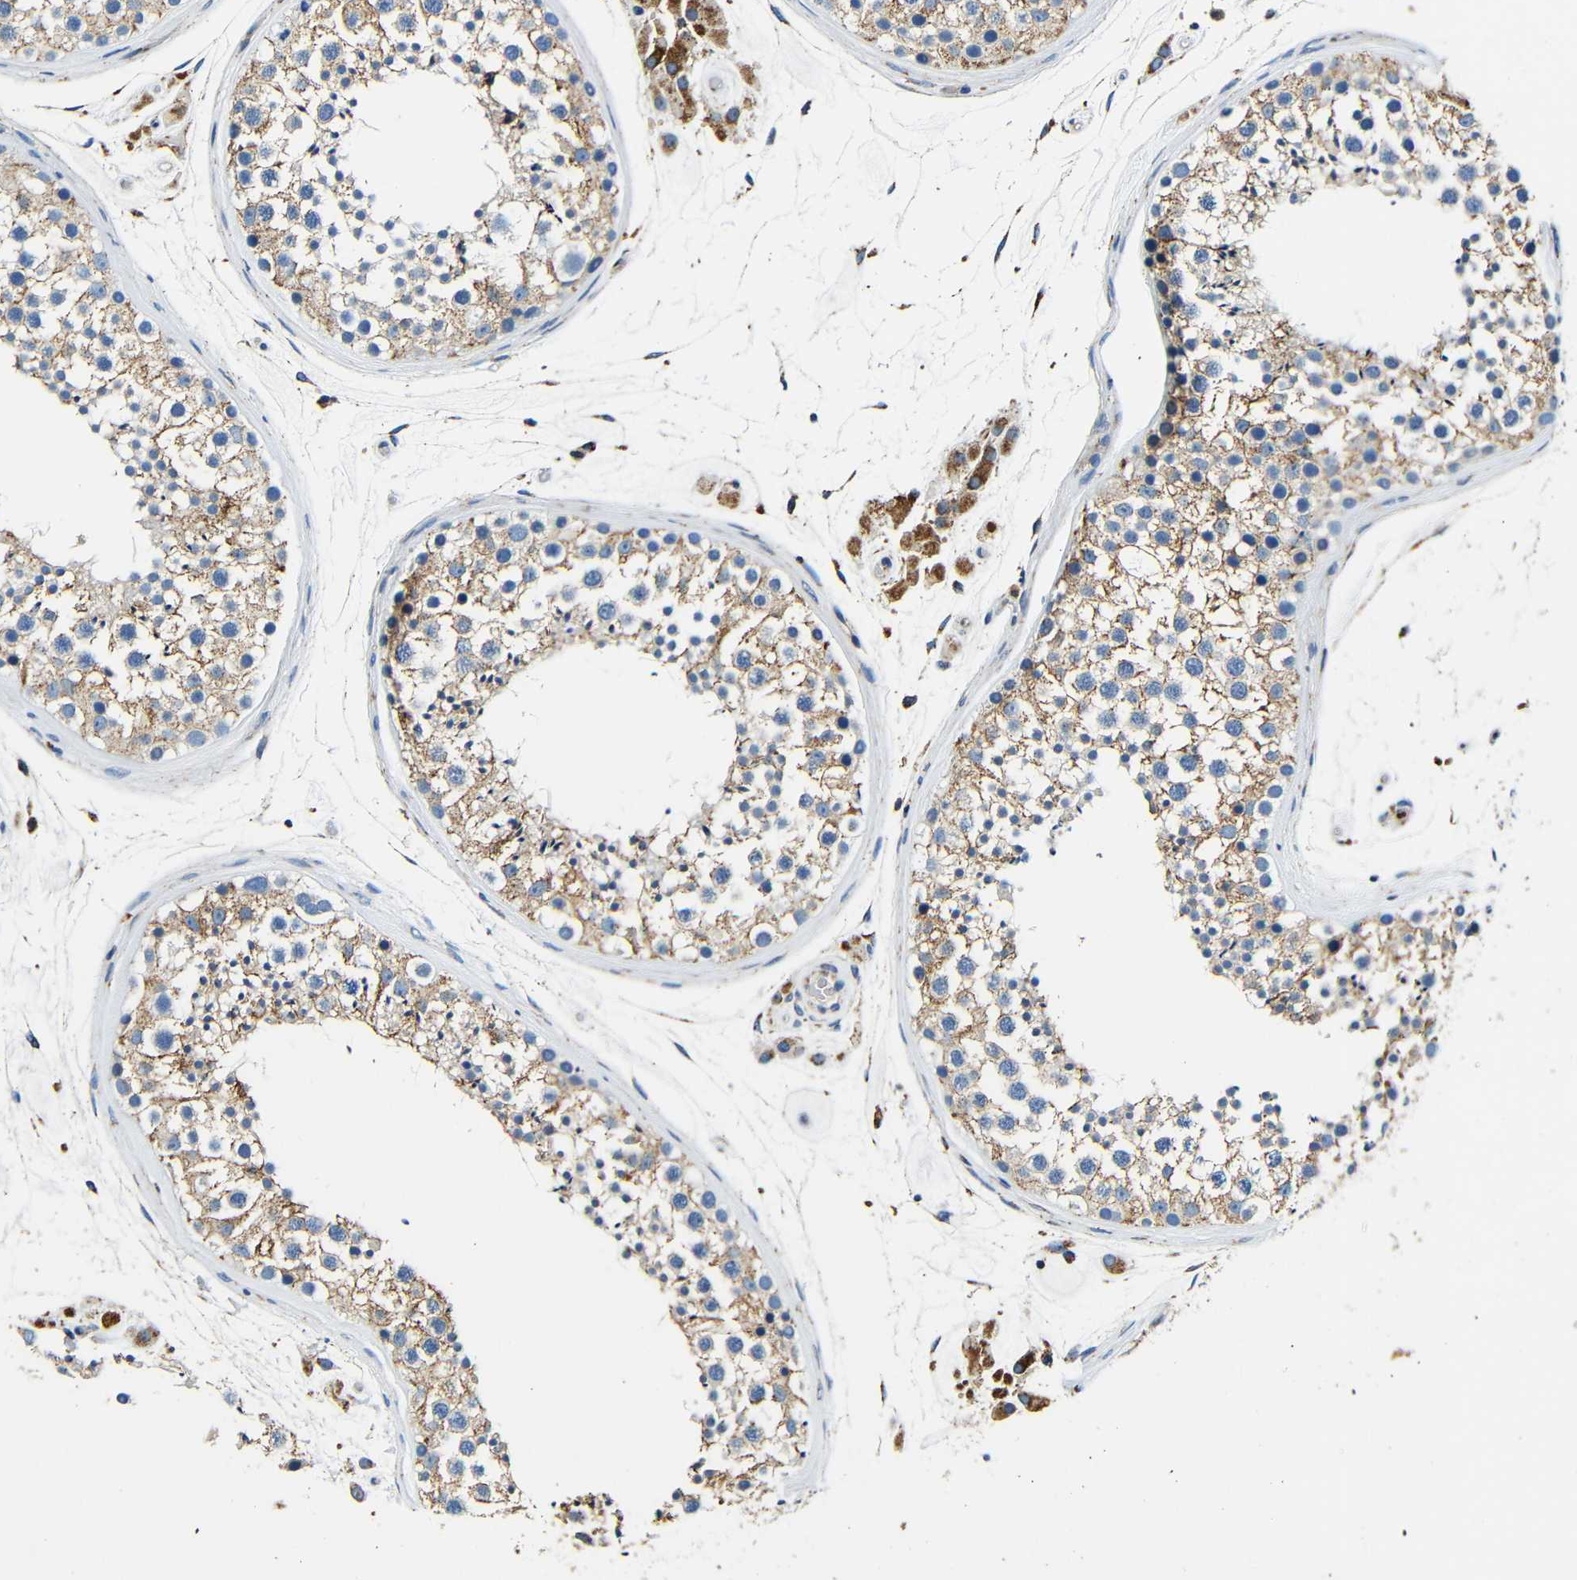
{"staining": {"intensity": "moderate", "quantity": ">75%", "location": "cytoplasmic/membranous"}, "tissue": "testis", "cell_type": "Cells in seminiferous ducts", "image_type": "normal", "snomed": [{"axis": "morphology", "description": "Normal tissue, NOS"}, {"axis": "topography", "description": "Testis"}], "caption": "DAB (3,3'-diaminobenzidine) immunohistochemical staining of normal human testis shows moderate cytoplasmic/membranous protein staining in about >75% of cells in seminiferous ducts. (Brightfield microscopy of DAB IHC at high magnification).", "gene": "GALNT18", "patient": {"sex": "male", "age": 46}}